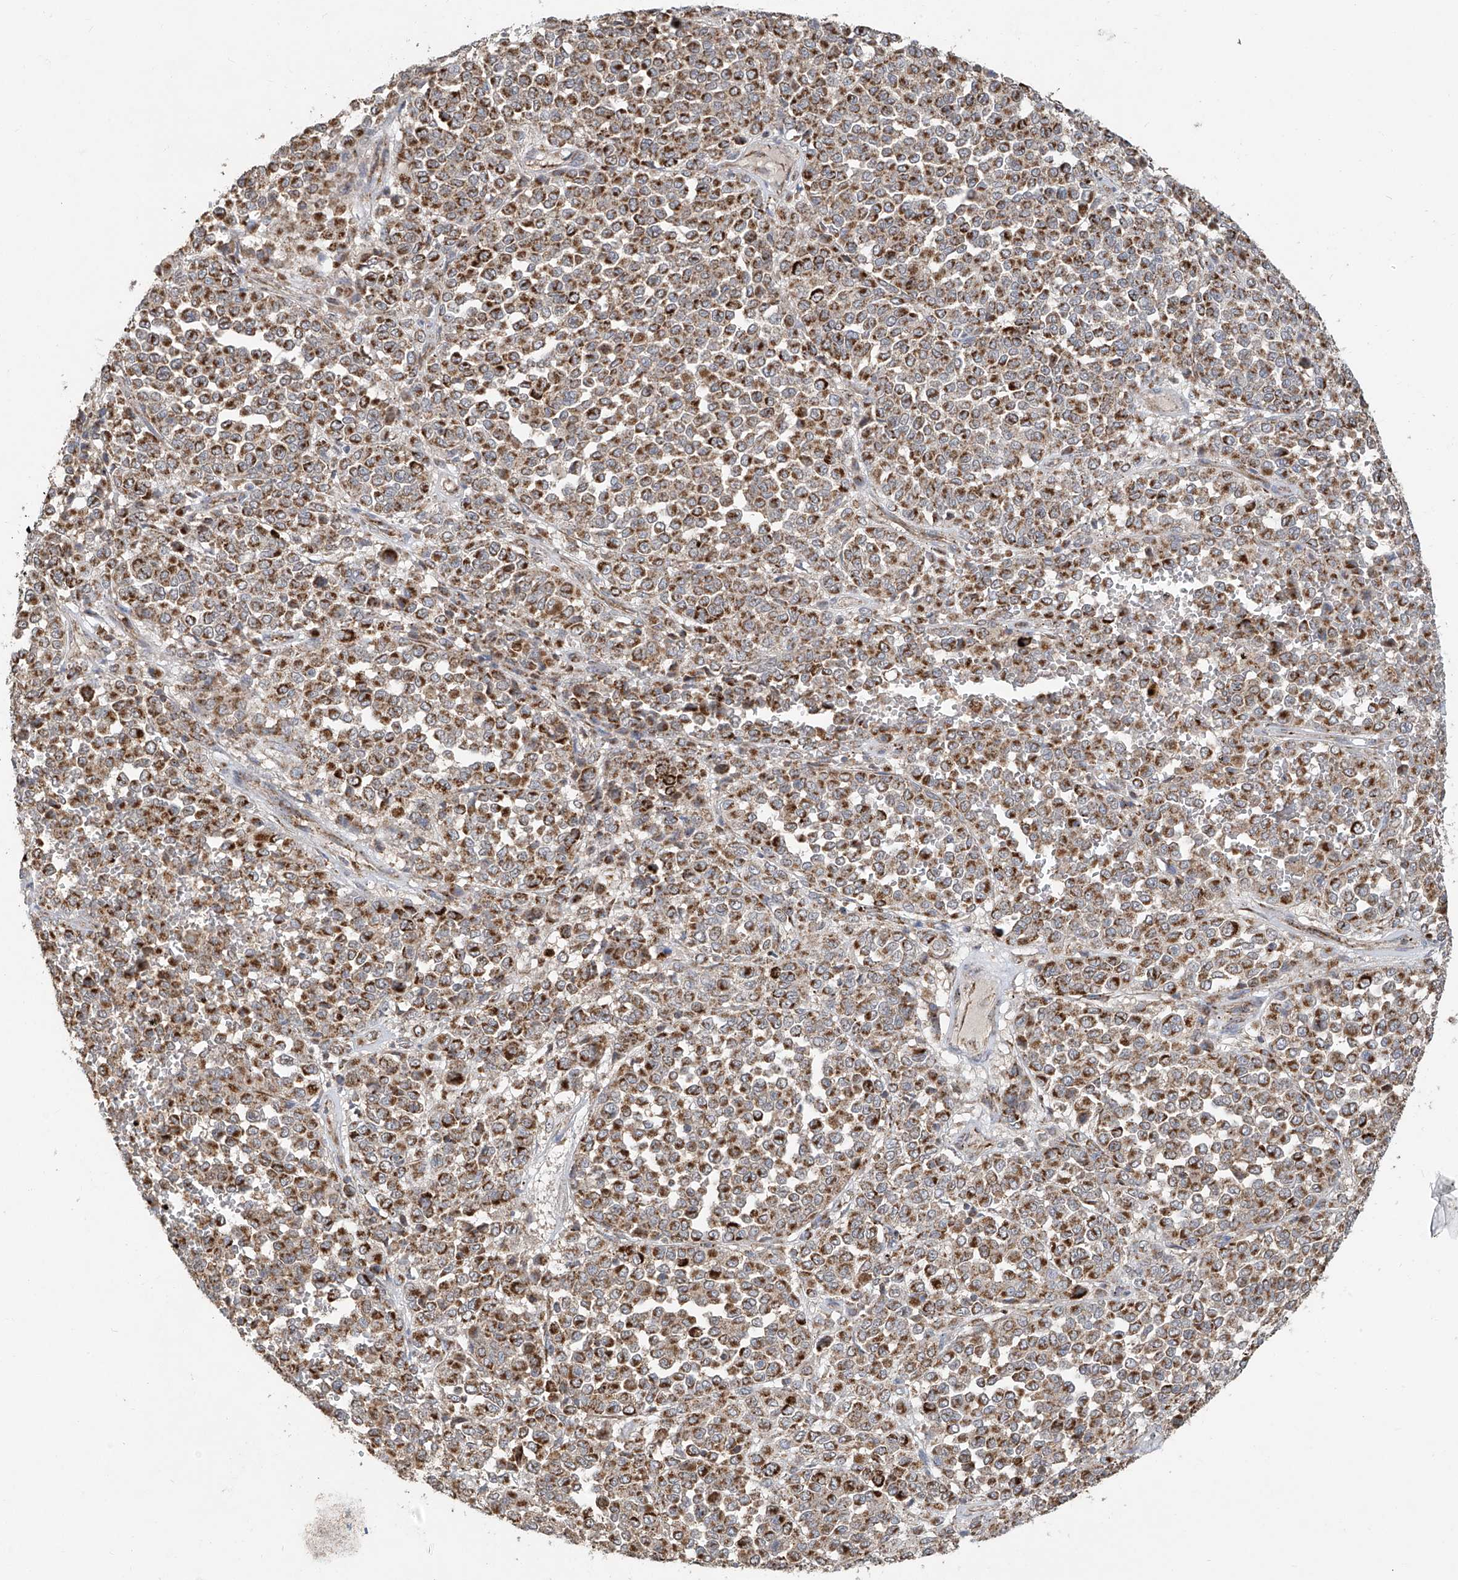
{"staining": {"intensity": "moderate", "quantity": ">75%", "location": "cytoplasmic/membranous"}, "tissue": "melanoma", "cell_type": "Tumor cells", "image_type": "cancer", "snomed": [{"axis": "morphology", "description": "Malignant melanoma, Metastatic site"}, {"axis": "topography", "description": "Pancreas"}], "caption": "Malignant melanoma (metastatic site) stained for a protein exhibits moderate cytoplasmic/membranous positivity in tumor cells.", "gene": "UQCC1", "patient": {"sex": "female", "age": 30}}